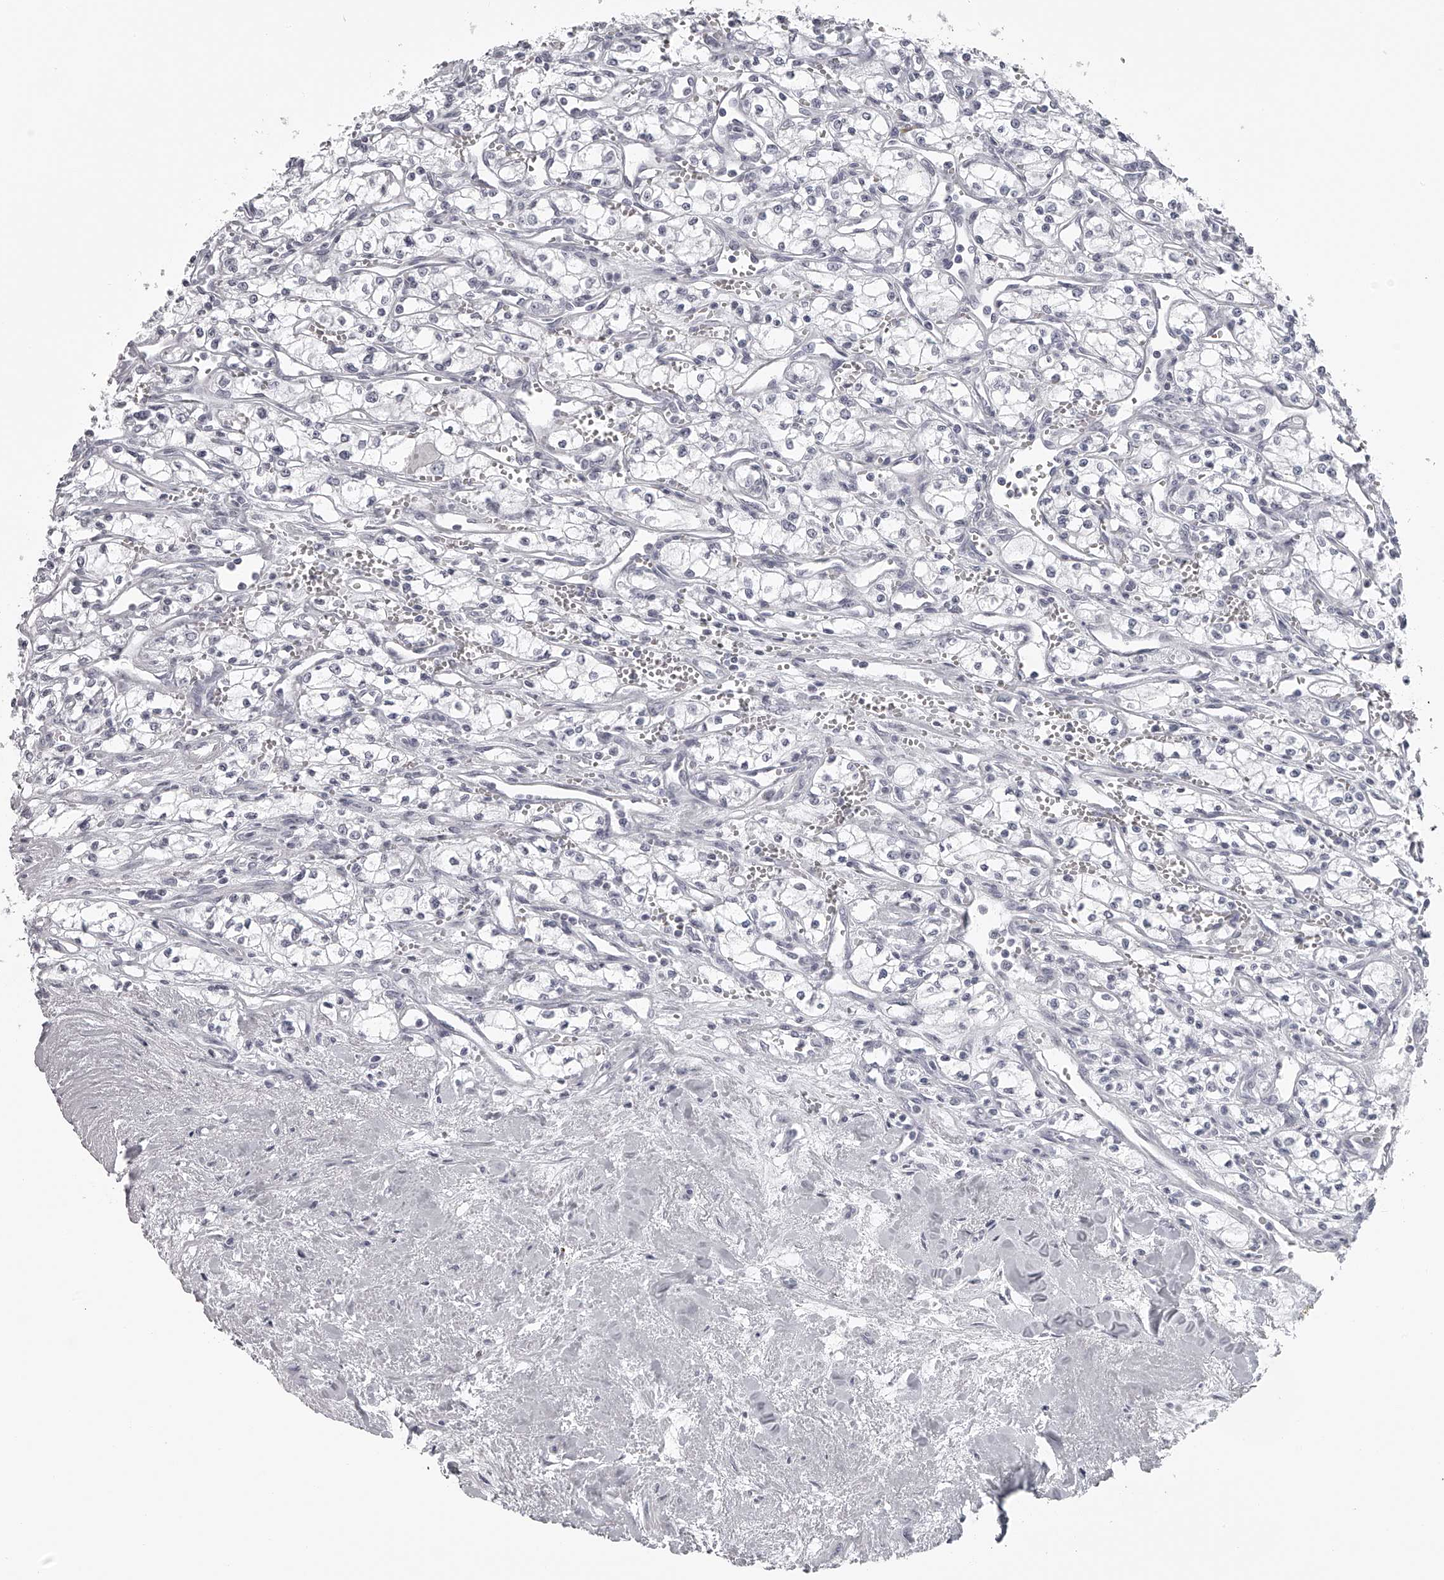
{"staining": {"intensity": "negative", "quantity": "none", "location": "none"}, "tissue": "renal cancer", "cell_type": "Tumor cells", "image_type": "cancer", "snomed": [{"axis": "morphology", "description": "Adenocarcinoma, NOS"}, {"axis": "topography", "description": "Kidney"}], "caption": "Image shows no significant protein positivity in tumor cells of renal cancer (adenocarcinoma). (Brightfield microscopy of DAB (3,3'-diaminobenzidine) immunohistochemistry at high magnification).", "gene": "SEC11C", "patient": {"sex": "male", "age": 59}}